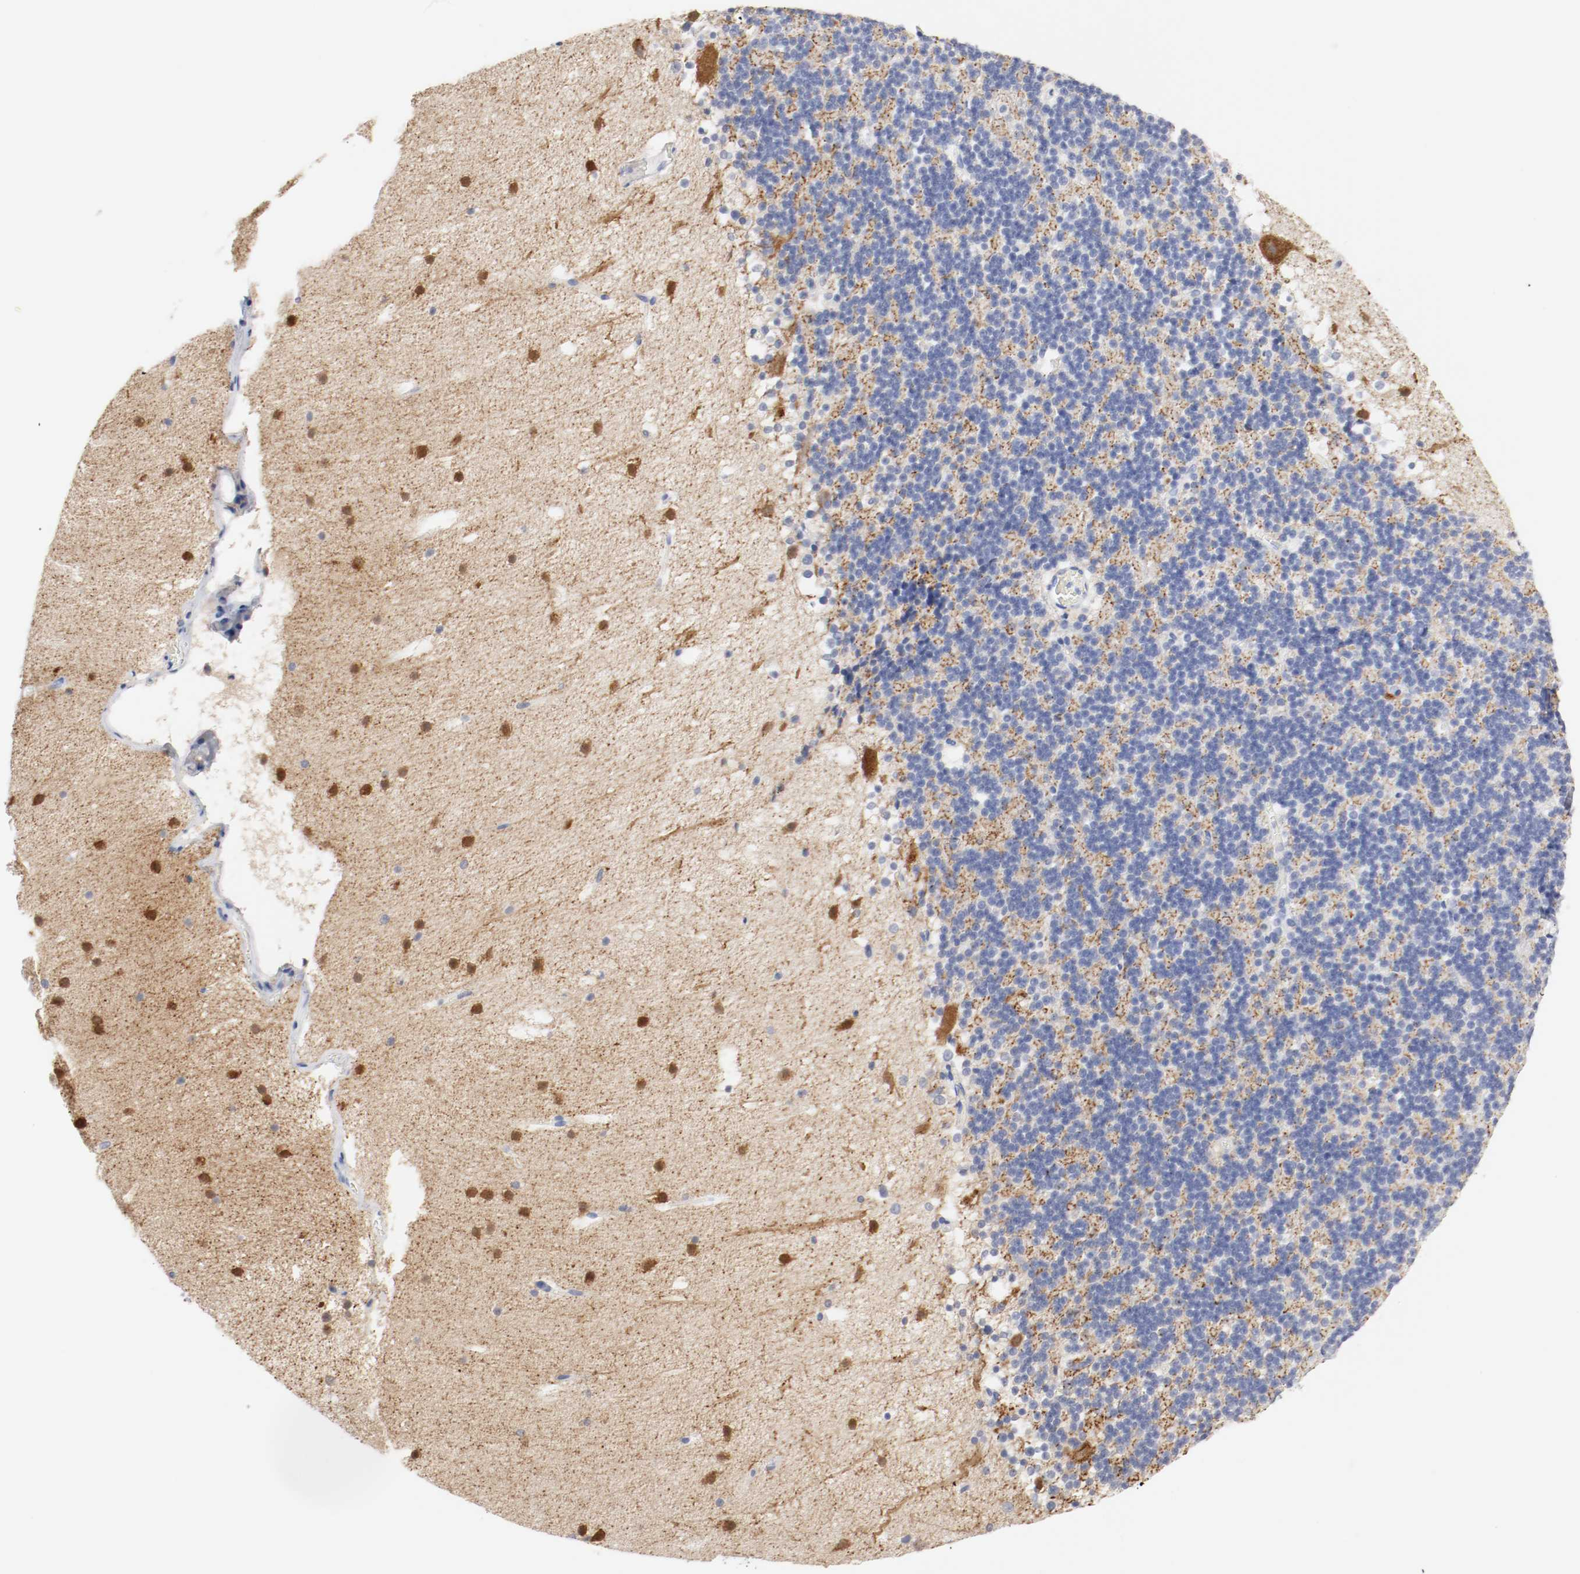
{"staining": {"intensity": "negative", "quantity": "none", "location": "none"}, "tissue": "cerebellum", "cell_type": "Cells in granular layer", "image_type": "normal", "snomed": [{"axis": "morphology", "description": "Normal tissue, NOS"}, {"axis": "topography", "description": "Cerebellum"}], "caption": "The IHC image has no significant positivity in cells in granular layer of cerebellum. The staining was performed using DAB to visualize the protein expression in brown, while the nuclei were stained in blue with hematoxylin (Magnification: 20x).", "gene": "GAD1", "patient": {"sex": "male", "age": 45}}